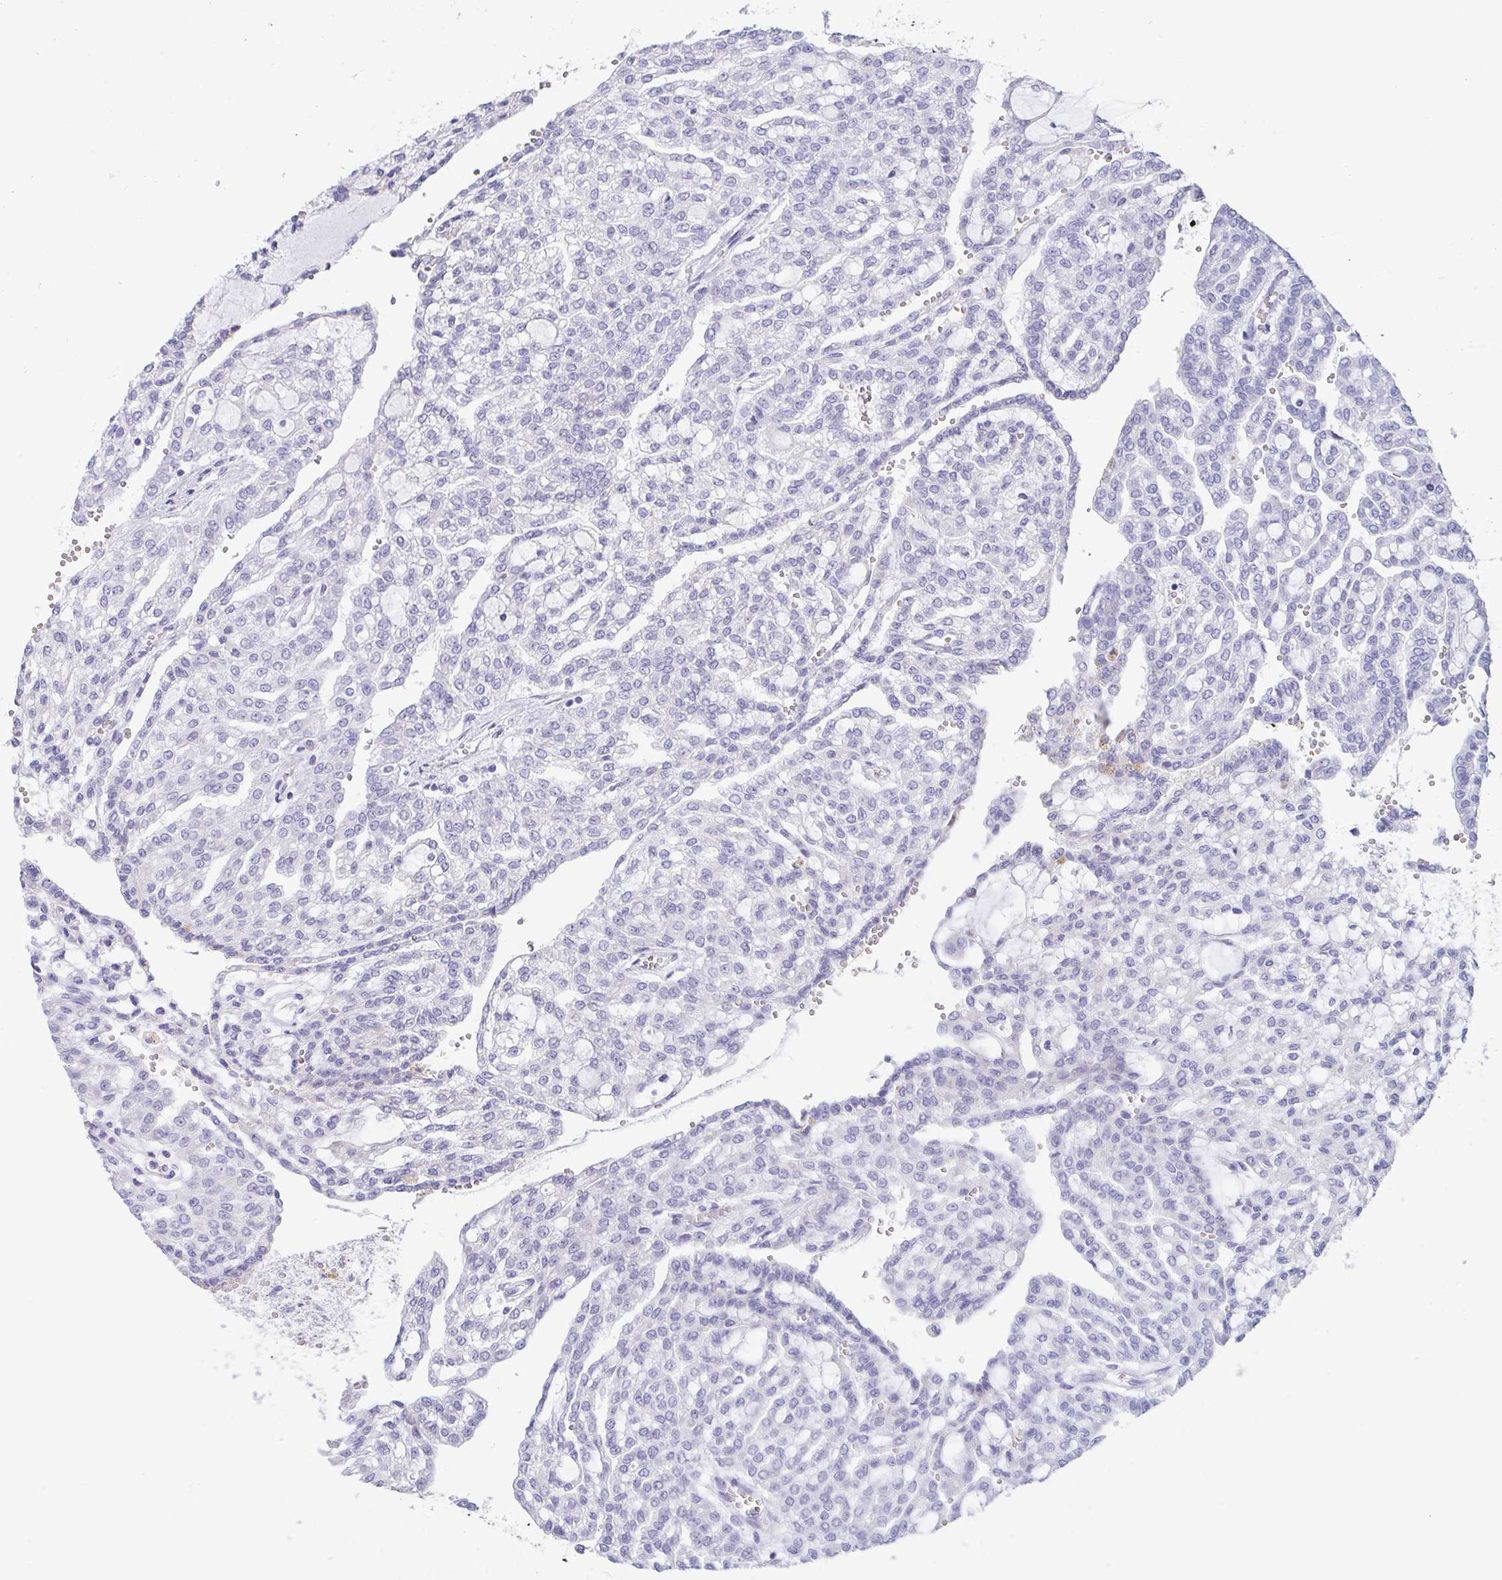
{"staining": {"intensity": "negative", "quantity": "none", "location": "none"}, "tissue": "renal cancer", "cell_type": "Tumor cells", "image_type": "cancer", "snomed": [{"axis": "morphology", "description": "Adenocarcinoma, NOS"}, {"axis": "topography", "description": "Kidney"}], "caption": "There is no significant positivity in tumor cells of renal adenocarcinoma.", "gene": "TEX19", "patient": {"sex": "male", "age": 63}}